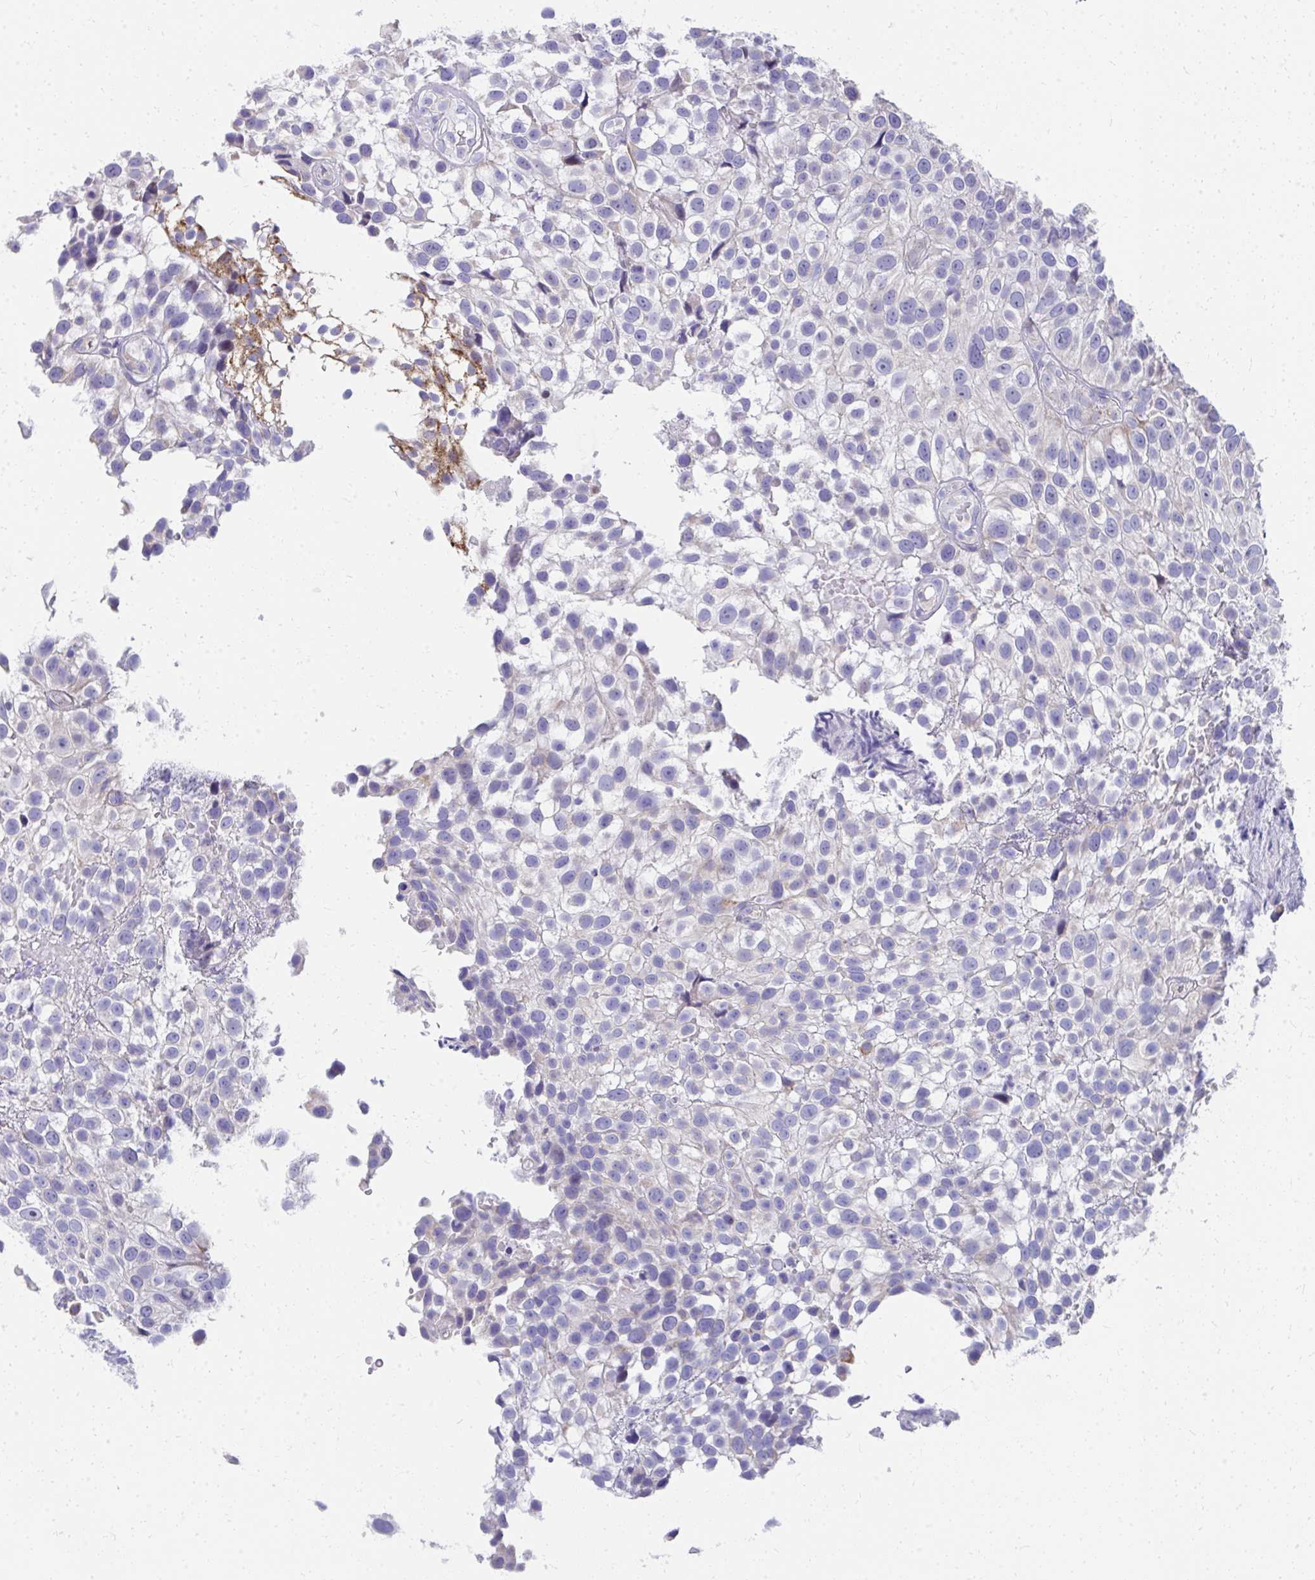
{"staining": {"intensity": "negative", "quantity": "none", "location": "none"}, "tissue": "urothelial cancer", "cell_type": "Tumor cells", "image_type": "cancer", "snomed": [{"axis": "morphology", "description": "Urothelial carcinoma, High grade"}, {"axis": "topography", "description": "Urinary bladder"}], "caption": "Immunohistochemistry (IHC) image of human high-grade urothelial carcinoma stained for a protein (brown), which reveals no staining in tumor cells. (DAB (3,3'-diaminobenzidine) IHC, high magnification).", "gene": "IL37", "patient": {"sex": "male", "age": 56}}